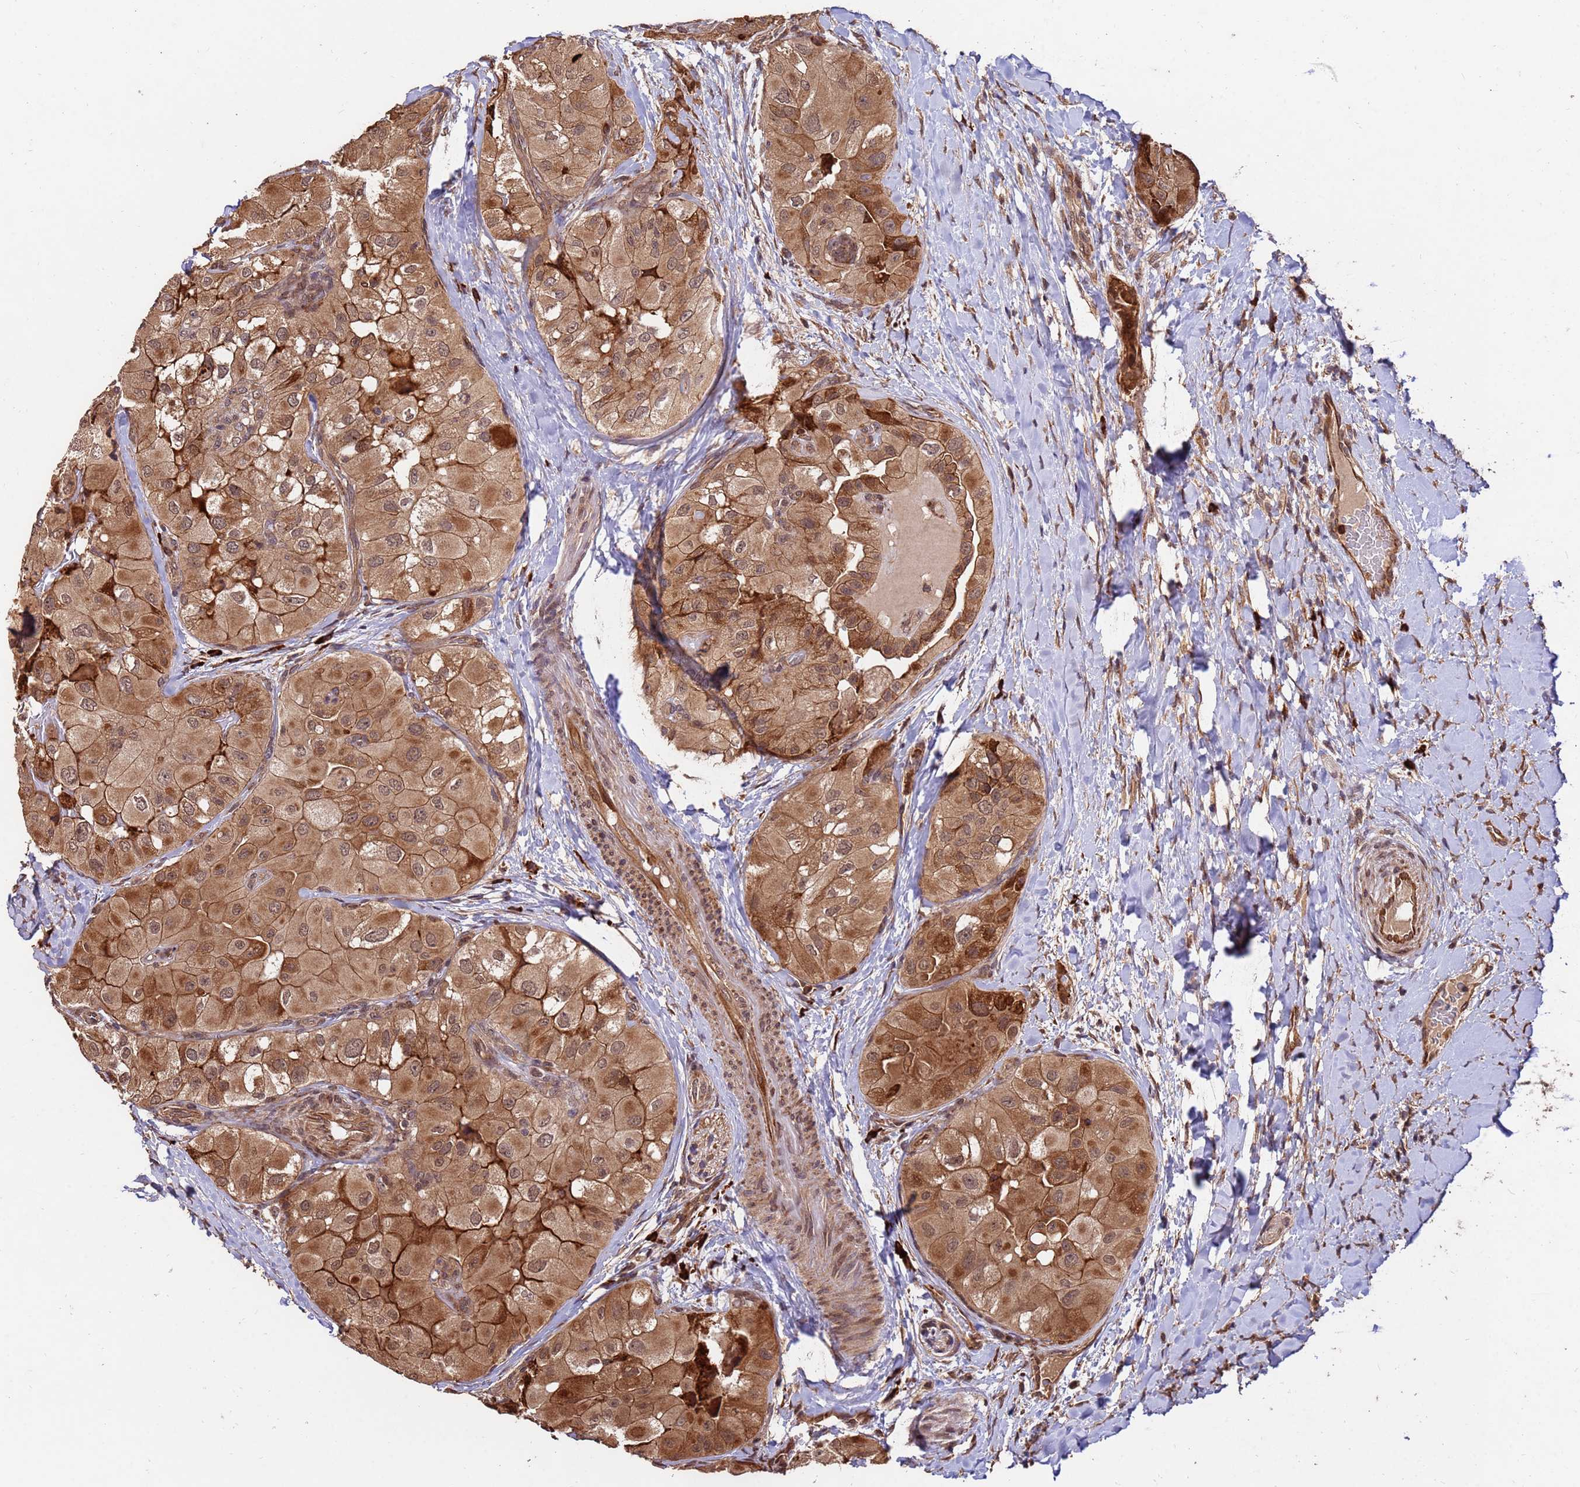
{"staining": {"intensity": "moderate", "quantity": ">75%", "location": "cytoplasmic/membranous,nuclear"}, "tissue": "thyroid cancer", "cell_type": "Tumor cells", "image_type": "cancer", "snomed": [{"axis": "morphology", "description": "Normal tissue, NOS"}, {"axis": "morphology", "description": "Papillary adenocarcinoma, NOS"}, {"axis": "topography", "description": "Thyroid gland"}], "caption": "Approximately >75% of tumor cells in human papillary adenocarcinoma (thyroid) reveal moderate cytoplasmic/membranous and nuclear protein staining as visualized by brown immunohistochemical staining.", "gene": "ZNF619", "patient": {"sex": "female", "age": 59}}